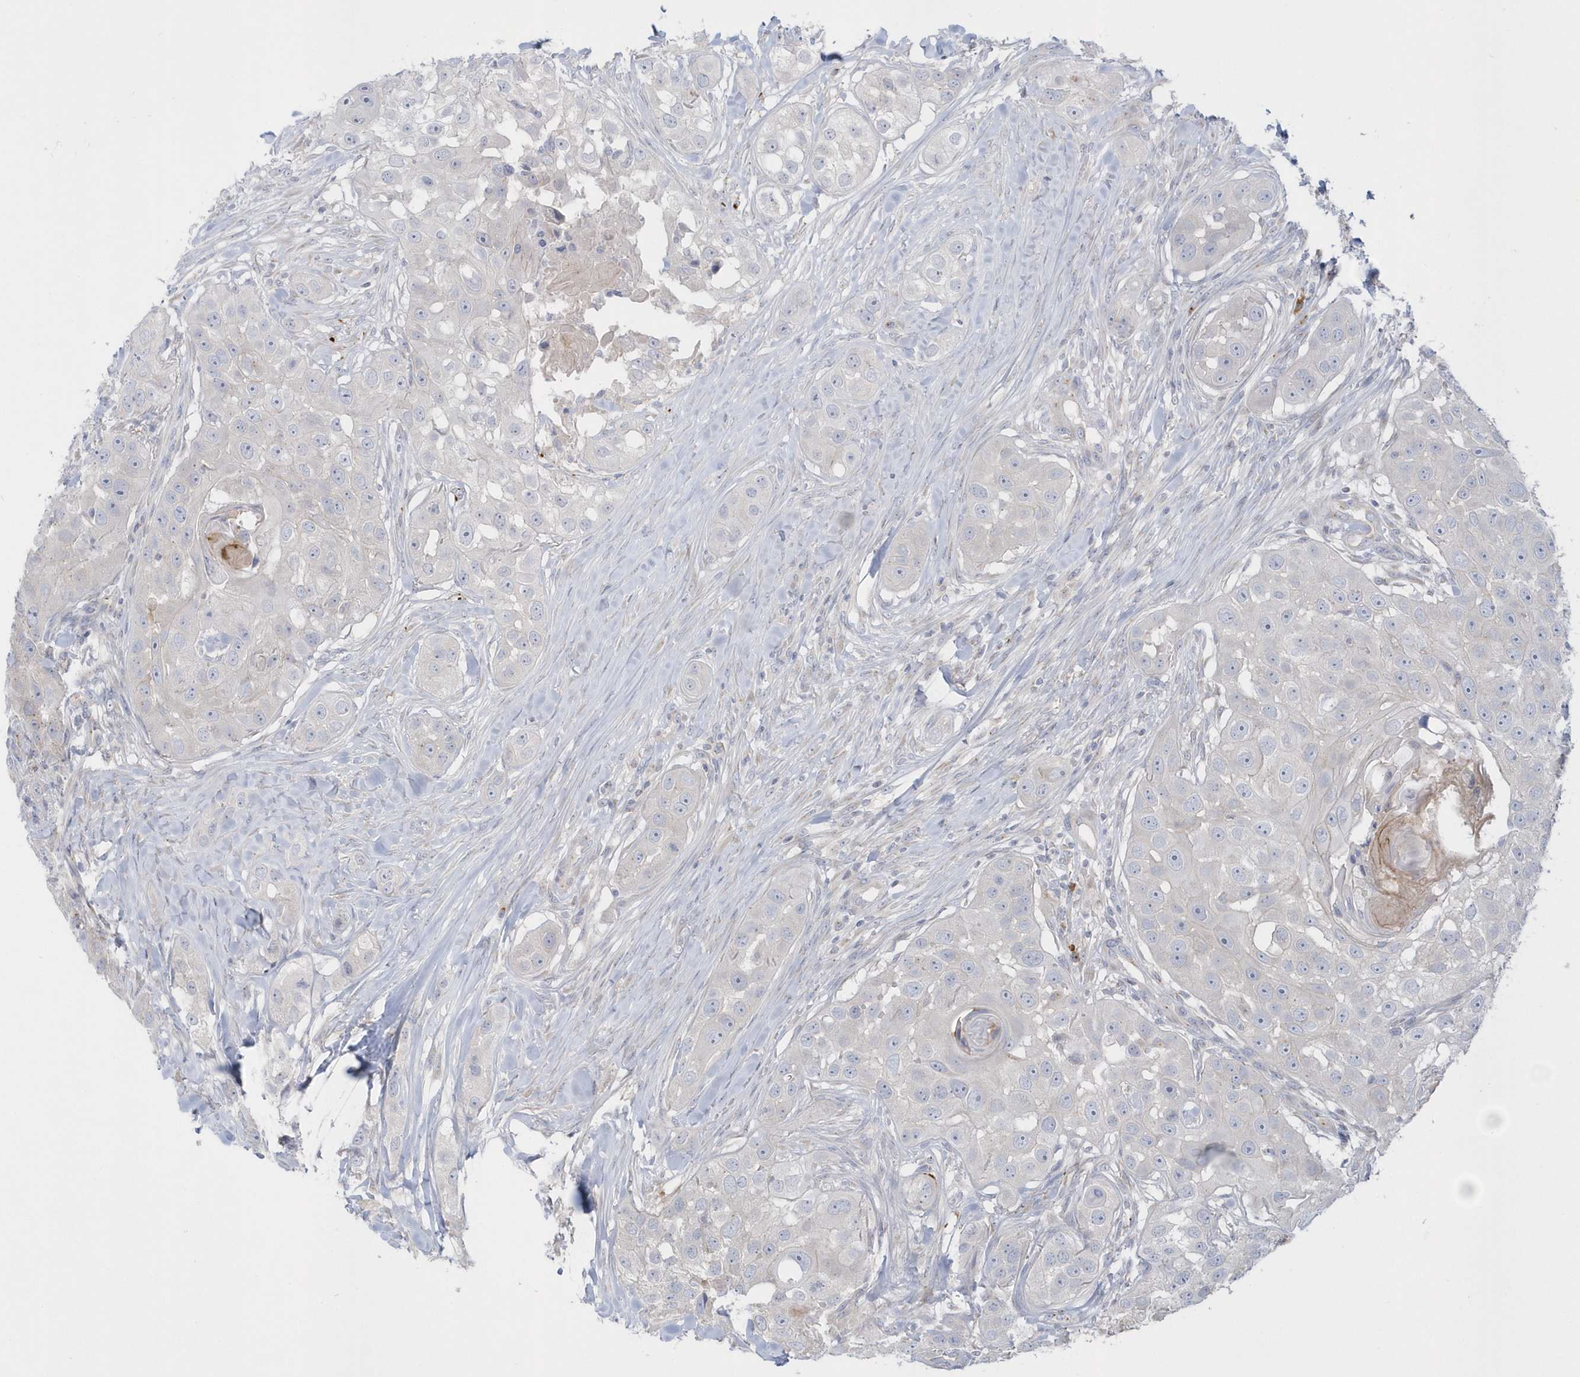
{"staining": {"intensity": "negative", "quantity": "none", "location": "none"}, "tissue": "head and neck cancer", "cell_type": "Tumor cells", "image_type": "cancer", "snomed": [{"axis": "morphology", "description": "Normal tissue, NOS"}, {"axis": "morphology", "description": "Squamous cell carcinoma, NOS"}, {"axis": "topography", "description": "Skeletal muscle"}, {"axis": "topography", "description": "Head-Neck"}], "caption": "Tumor cells show no significant staining in squamous cell carcinoma (head and neck).", "gene": "SEMA3D", "patient": {"sex": "male", "age": 51}}